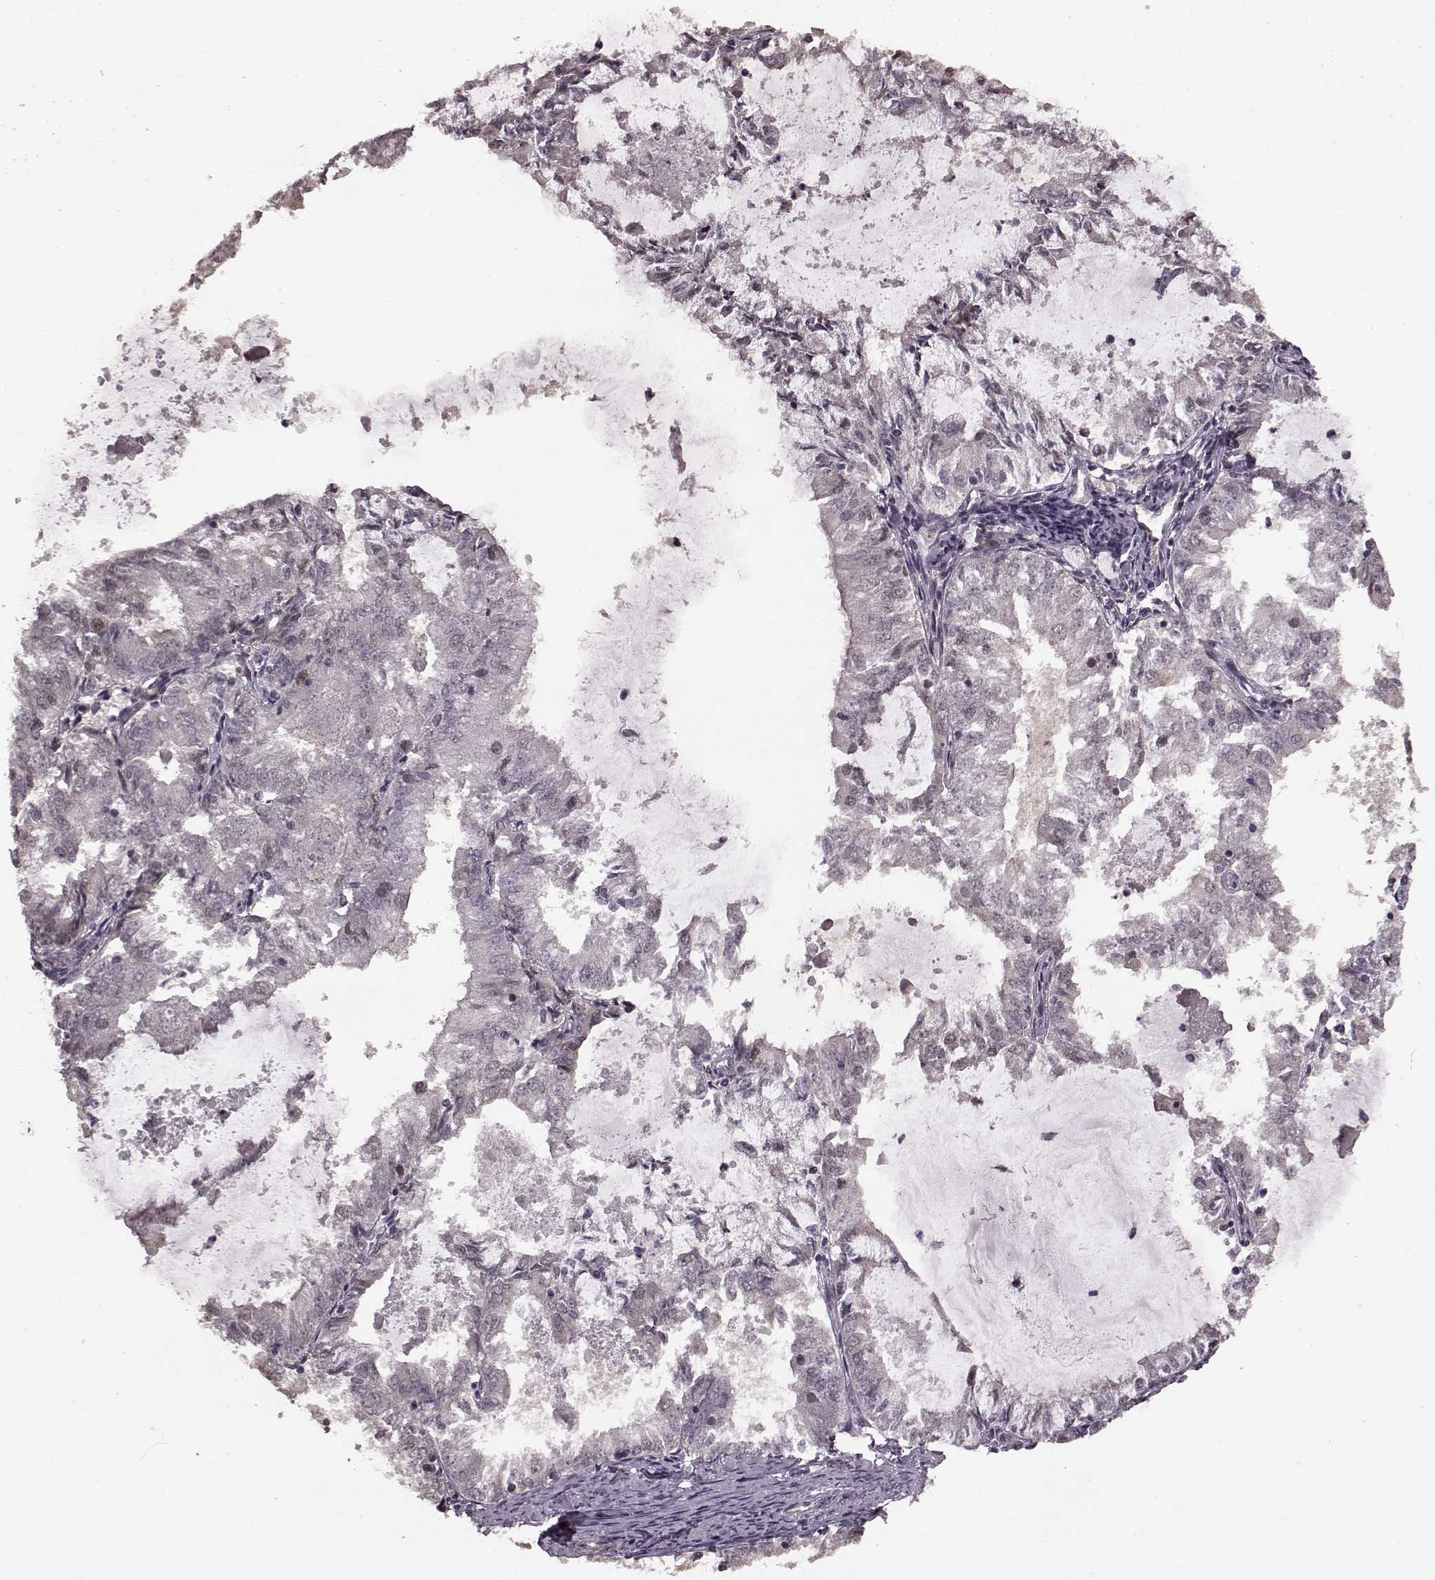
{"staining": {"intensity": "negative", "quantity": "none", "location": "none"}, "tissue": "endometrial cancer", "cell_type": "Tumor cells", "image_type": "cancer", "snomed": [{"axis": "morphology", "description": "Adenocarcinoma, NOS"}, {"axis": "topography", "description": "Endometrium"}], "caption": "Micrograph shows no significant protein positivity in tumor cells of endometrial cancer (adenocarcinoma).", "gene": "PLCB4", "patient": {"sex": "female", "age": 57}}